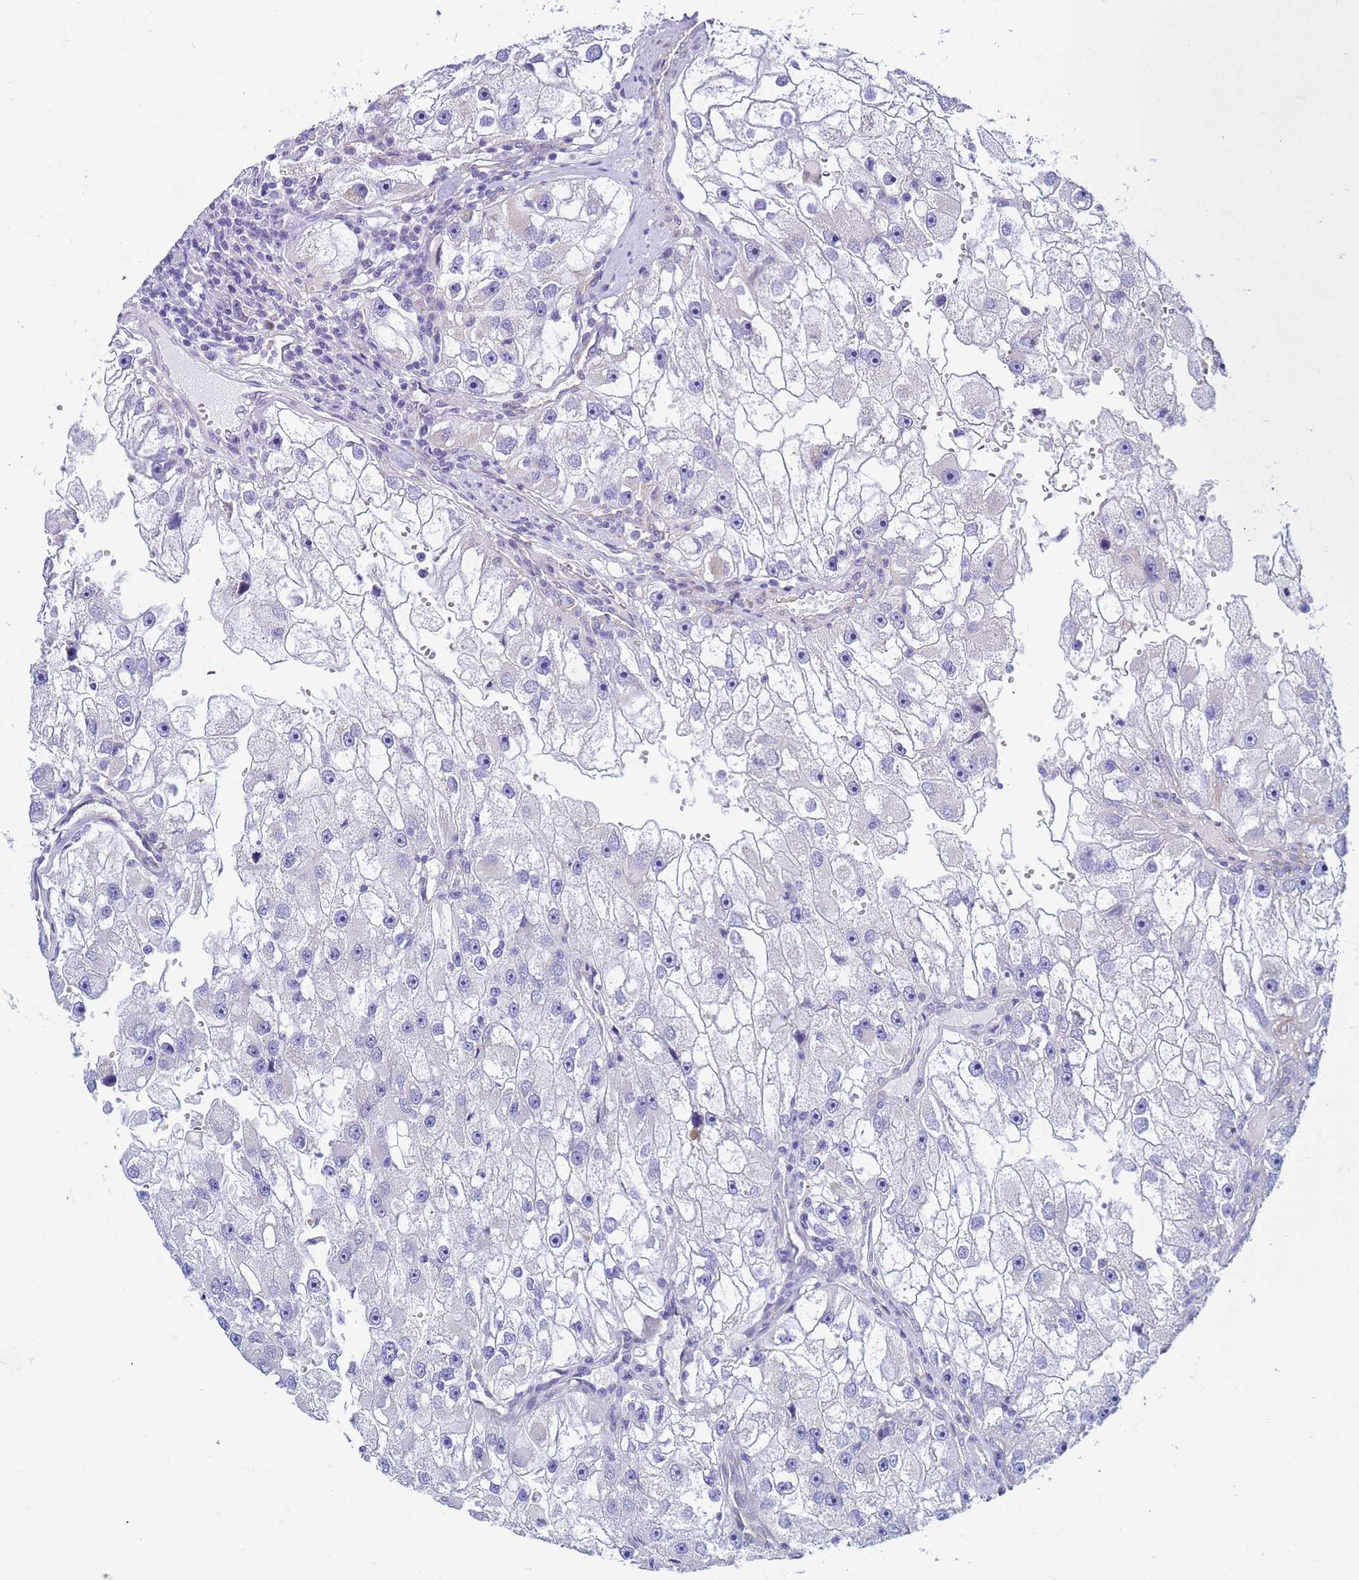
{"staining": {"intensity": "negative", "quantity": "none", "location": "none"}, "tissue": "renal cancer", "cell_type": "Tumor cells", "image_type": "cancer", "snomed": [{"axis": "morphology", "description": "Adenocarcinoma, NOS"}, {"axis": "topography", "description": "Kidney"}], "caption": "This is an immunohistochemistry (IHC) image of renal adenocarcinoma. There is no positivity in tumor cells.", "gene": "UBXN2B", "patient": {"sex": "male", "age": 63}}